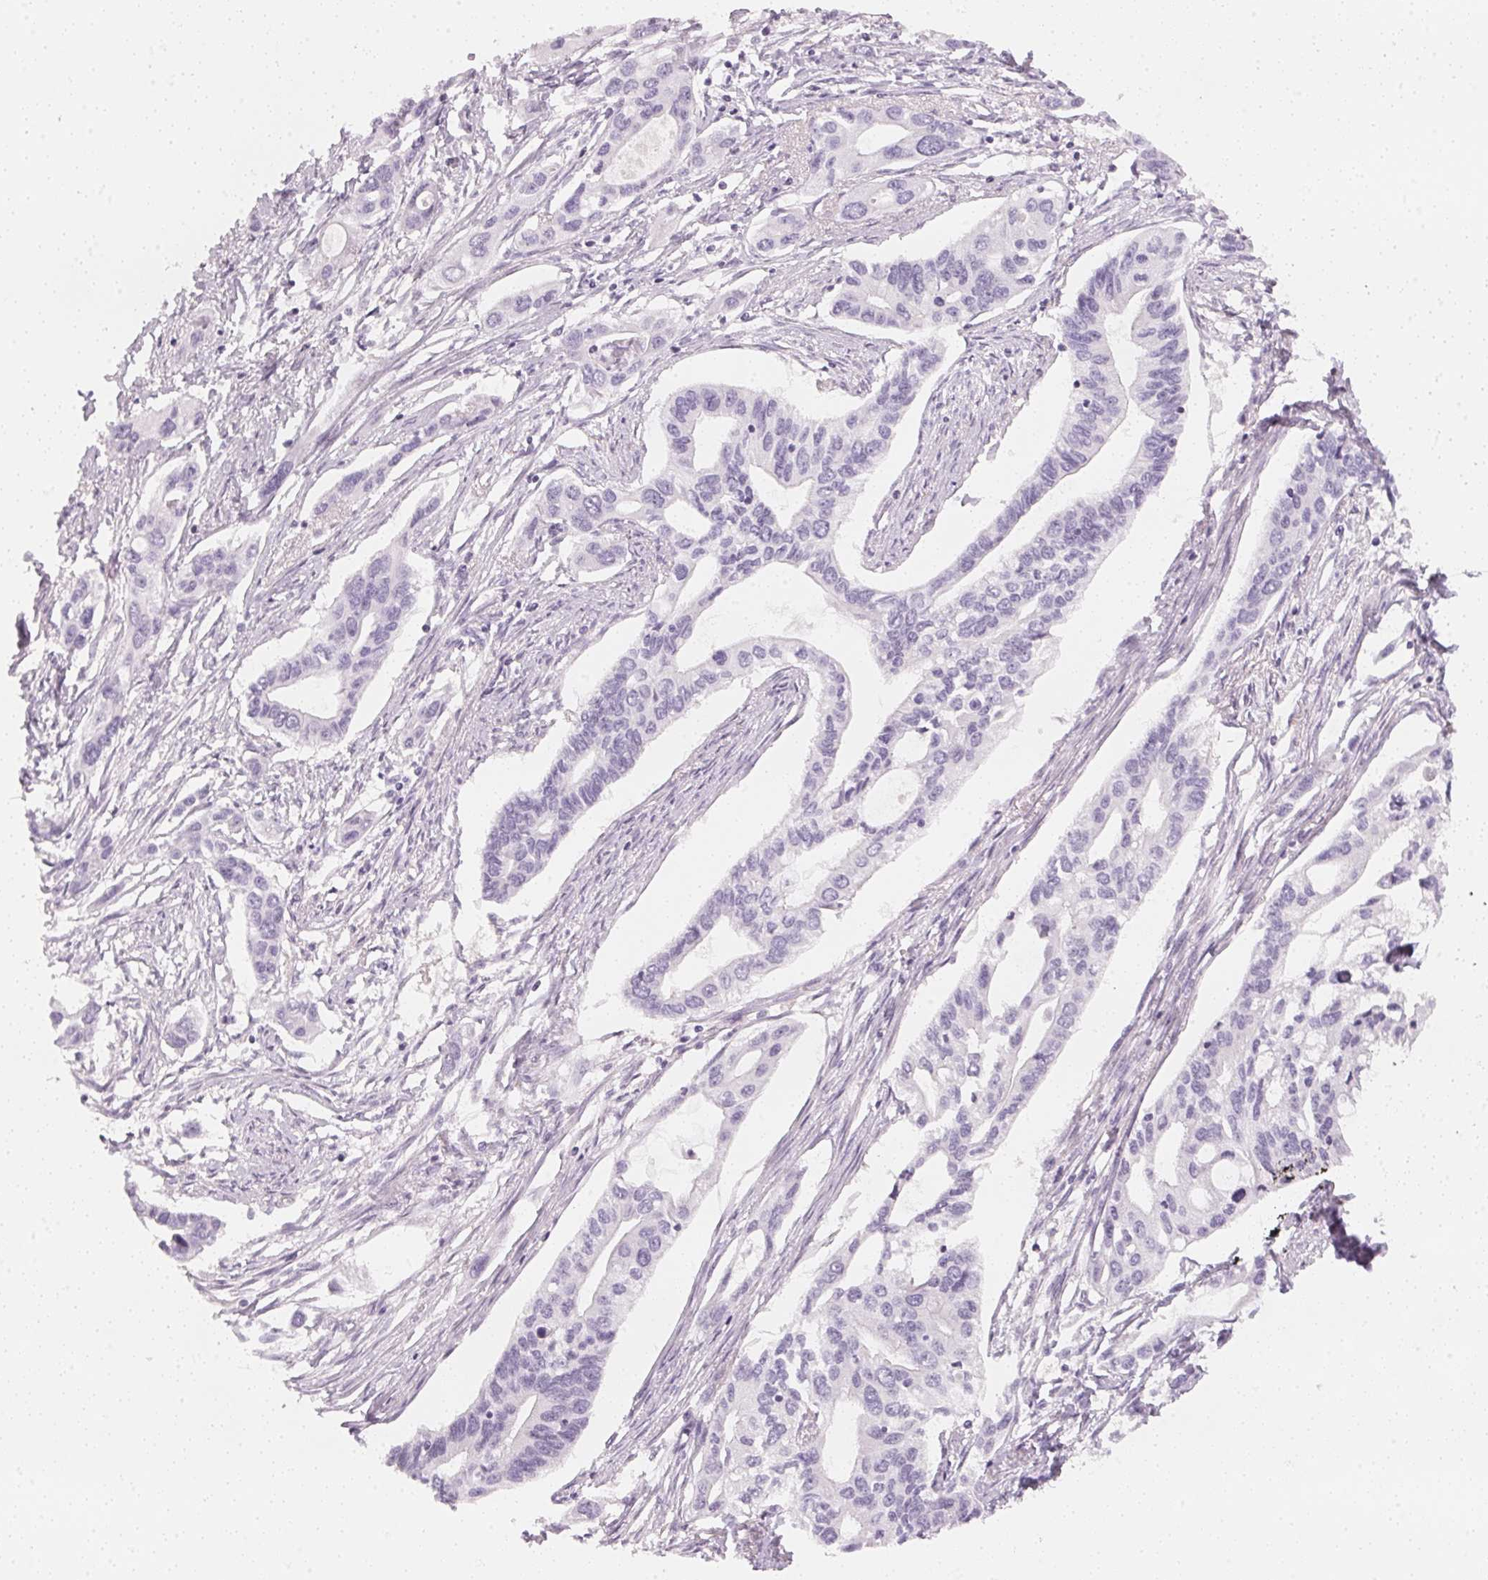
{"staining": {"intensity": "negative", "quantity": "none", "location": "none"}, "tissue": "pancreatic cancer", "cell_type": "Tumor cells", "image_type": "cancer", "snomed": [{"axis": "morphology", "description": "Adenocarcinoma, NOS"}, {"axis": "topography", "description": "Pancreas"}], "caption": "Immunohistochemical staining of pancreatic adenocarcinoma exhibits no significant positivity in tumor cells.", "gene": "CFAP276", "patient": {"sex": "male", "age": 60}}